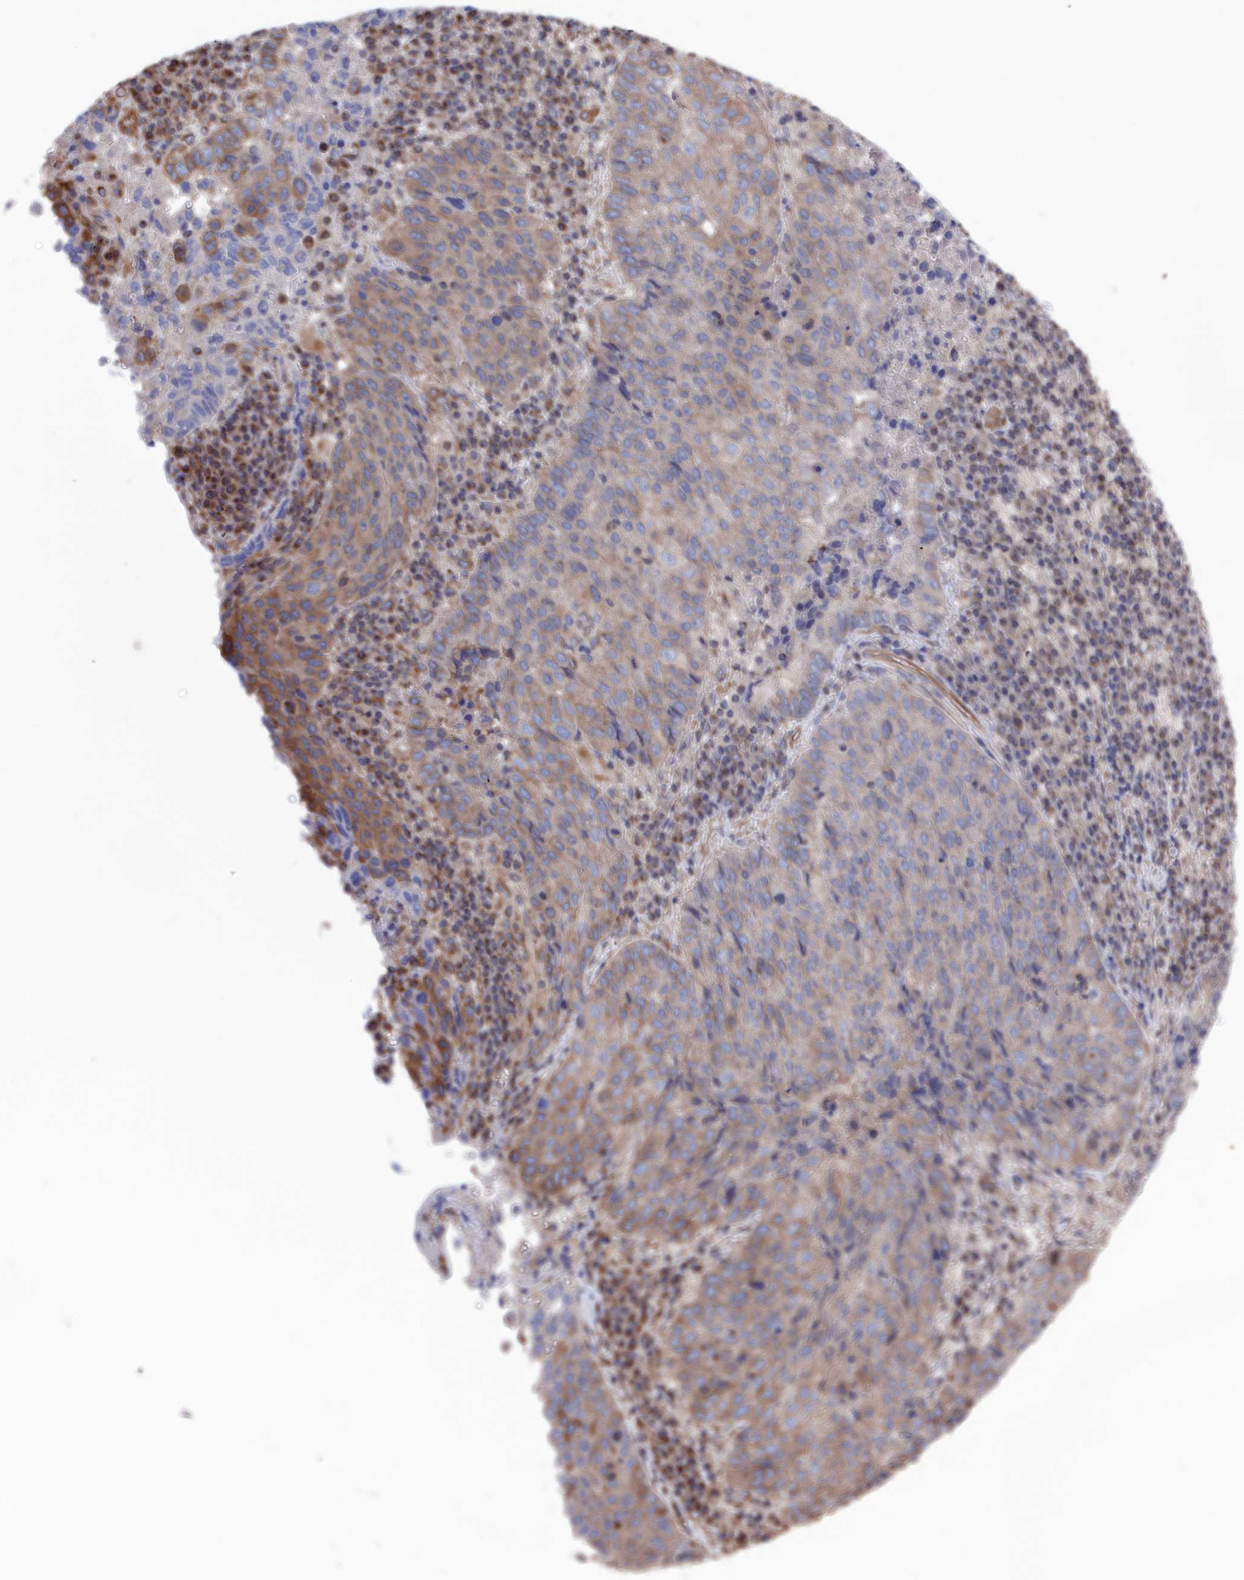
{"staining": {"intensity": "weak", "quantity": "25%-75%", "location": "cytoplasmic/membranous"}, "tissue": "lung cancer", "cell_type": "Tumor cells", "image_type": "cancer", "snomed": [{"axis": "morphology", "description": "Squamous cell carcinoma, NOS"}, {"axis": "topography", "description": "Lung"}], "caption": "Immunohistochemical staining of squamous cell carcinoma (lung) shows weak cytoplasmic/membranous protein positivity in approximately 25%-75% of tumor cells.", "gene": "NUTF2", "patient": {"sex": "male", "age": 73}}